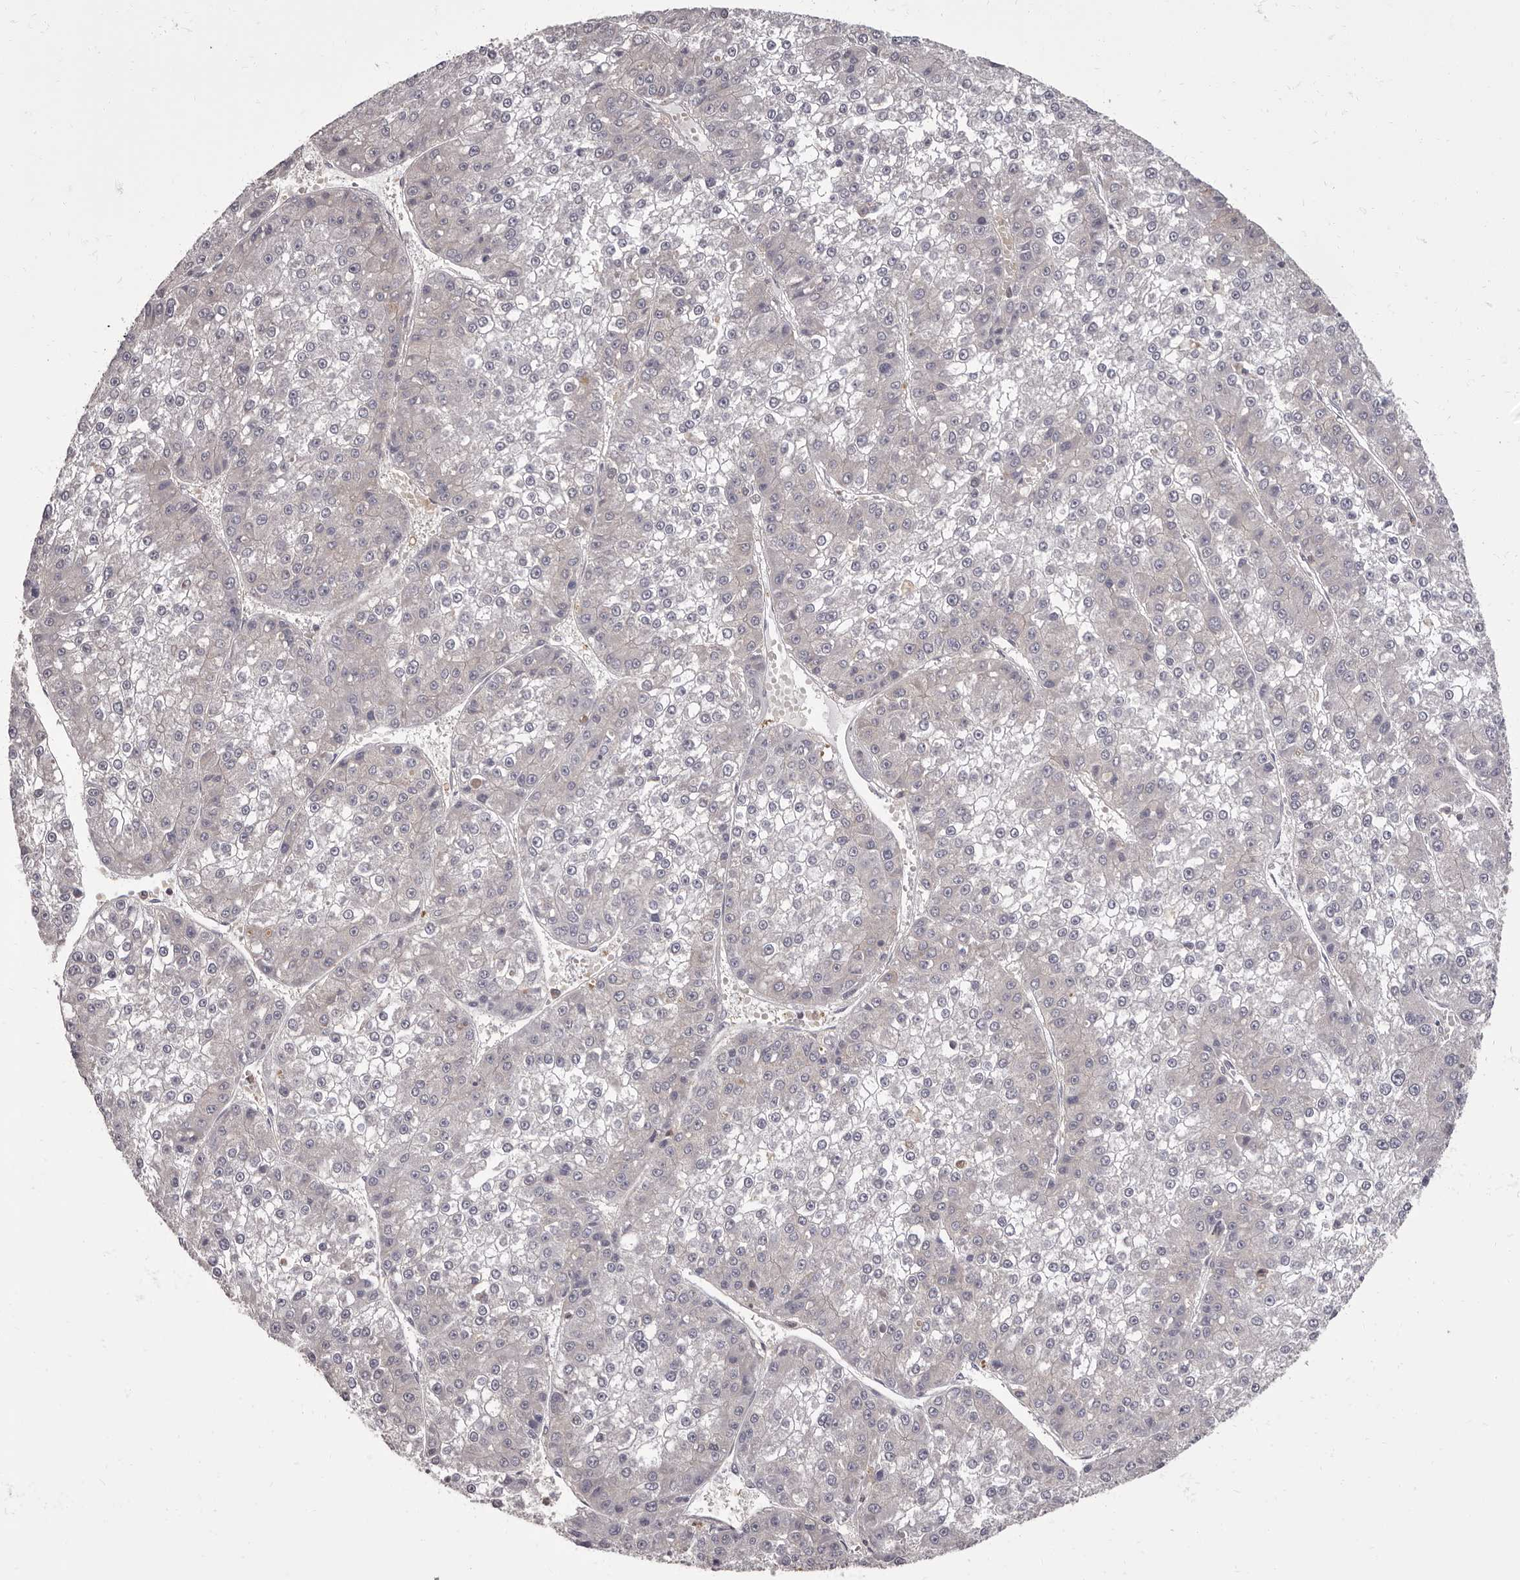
{"staining": {"intensity": "negative", "quantity": "none", "location": "none"}, "tissue": "liver cancer", "cell_type": "Tumor cells", "image_type": "cancer", "snomed": [{"axis": "morphology", "description": "Carcinoma, Hepatocellular, NOS"}, {"axis": "topography", "description": "Liver"}], "caption": "DAB (3,3'-diaminobenzidine) immunohistochemical staining of human hepatocellular carcinoma (liver) displays no significant positivity in tumor cells.", "gene": "APEH", "patient": {"sex": "female", "age": 73}}